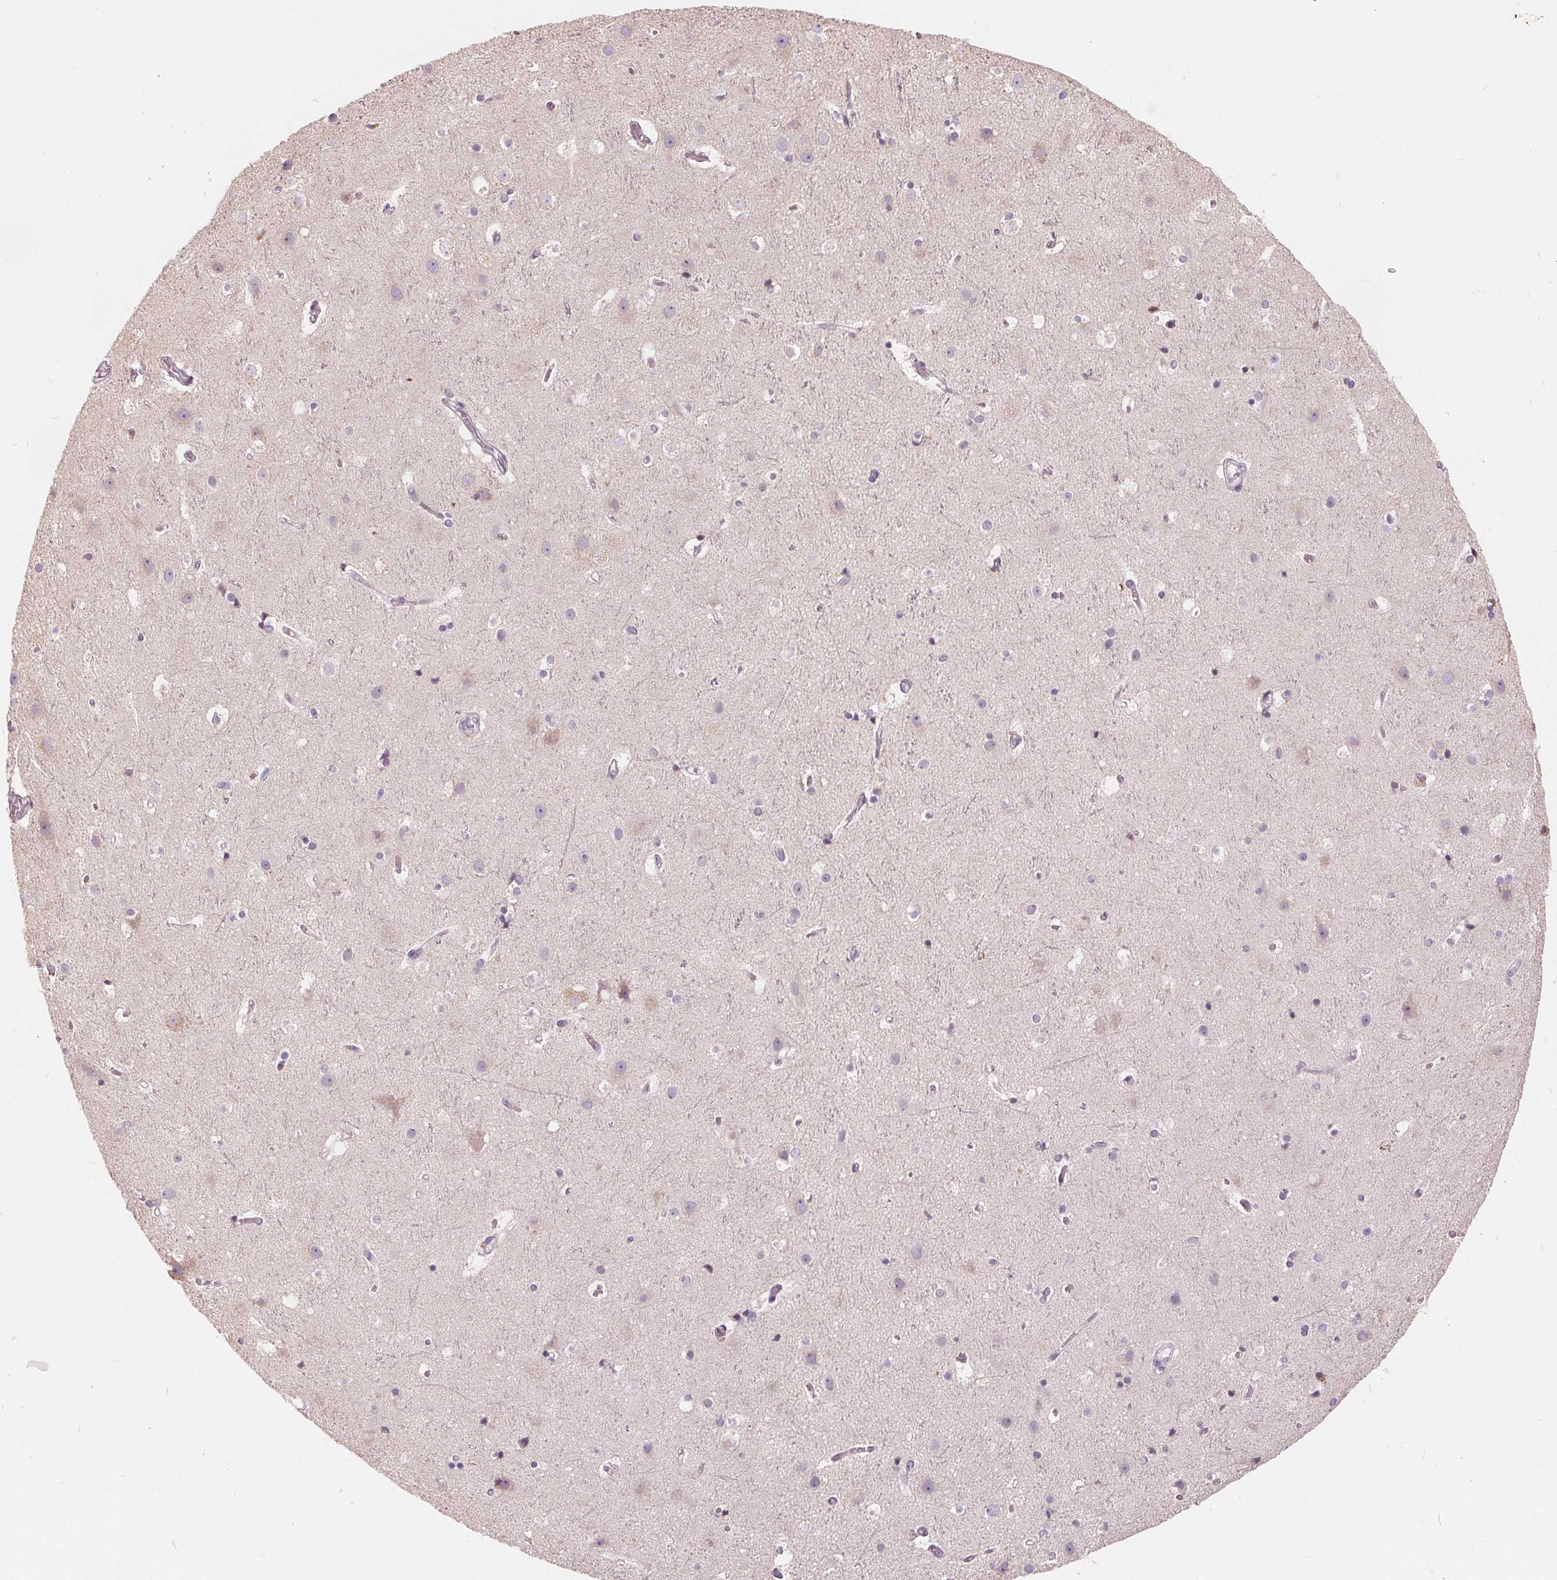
{"staining": {"intensity": "negative", "quantity": "none", "location": "none"}, "tissue": "cerebral cortex", "cell_type": "Endothelial cells", "image_type": "normal", "snomed": [{"axis": "morphology", "description": "Normal tissue, NOS"}, {"axis": "topography", "description": "Cerebral cortex"}], "caption": "This is an IHC micrograph of normal cerebral cortex. There is no positivity in endothelial cells.", "gene": "NUP210L", "patient": {"sex": "female", "age": 52}}